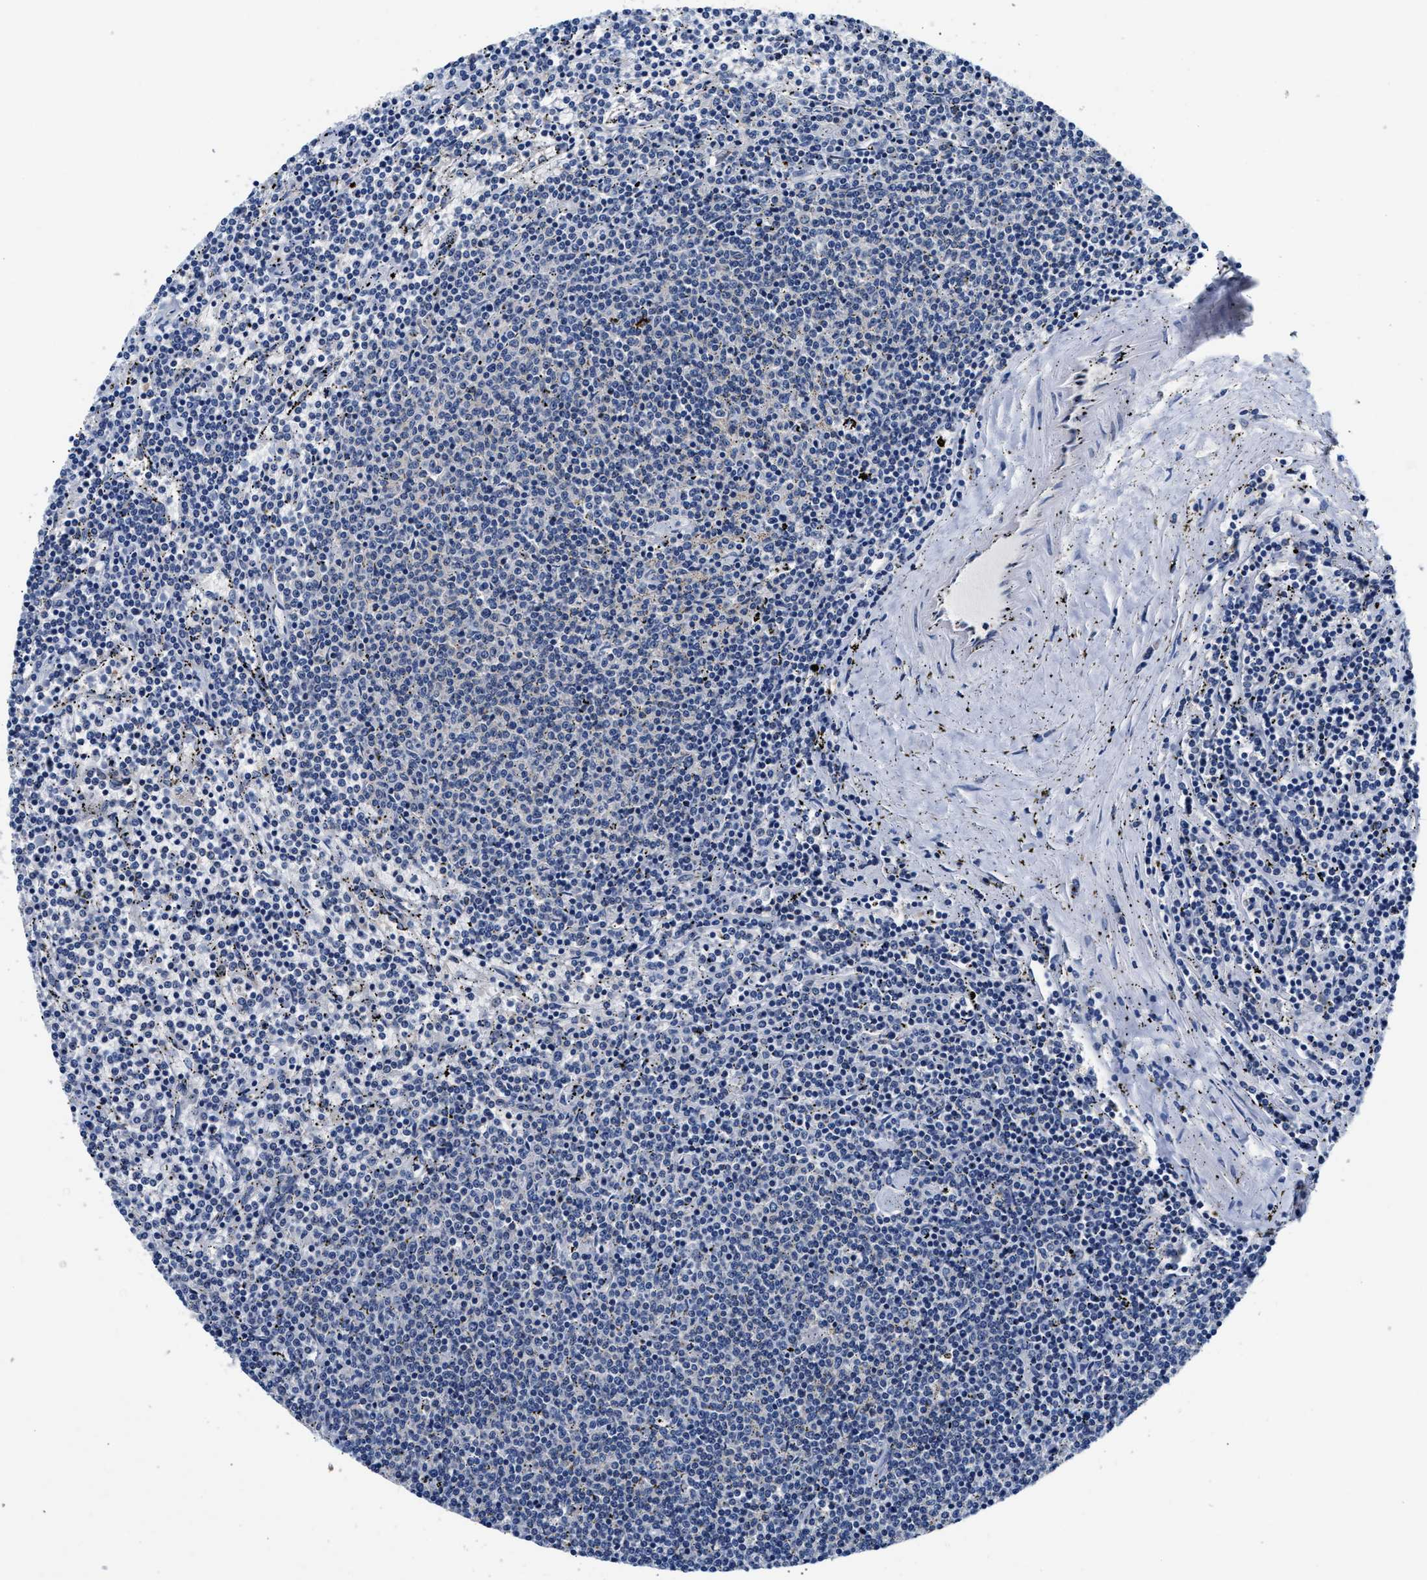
{"staining": {"intensity": "negative", "quantity": "none", "location": "none"}, "tissue": "lymphoma", "cell_type": "Tumor cells", "image_type": "cancer", "snomed": [{"axis": "morphology", "description": "Malignant lymphoma, non-Hodgkin's type, Low grade"}, {"axis": "topography", "description": "Spleen"}], "caption": "High power microscopy photomicrograph of an IHC image of low-grade malignant lymphoma, non-Hodgkin's type, revealing no significant positivity in tumor cells. The staining was performed using DAB (3,3'-diaminobenzidine) to visualize the protein expression in brown, while the nuclei were stained in blue with hematoxylin (Magnification: 20x).", "gene": "FAM185A", "patient": {"sex": "female", "age": 50}}